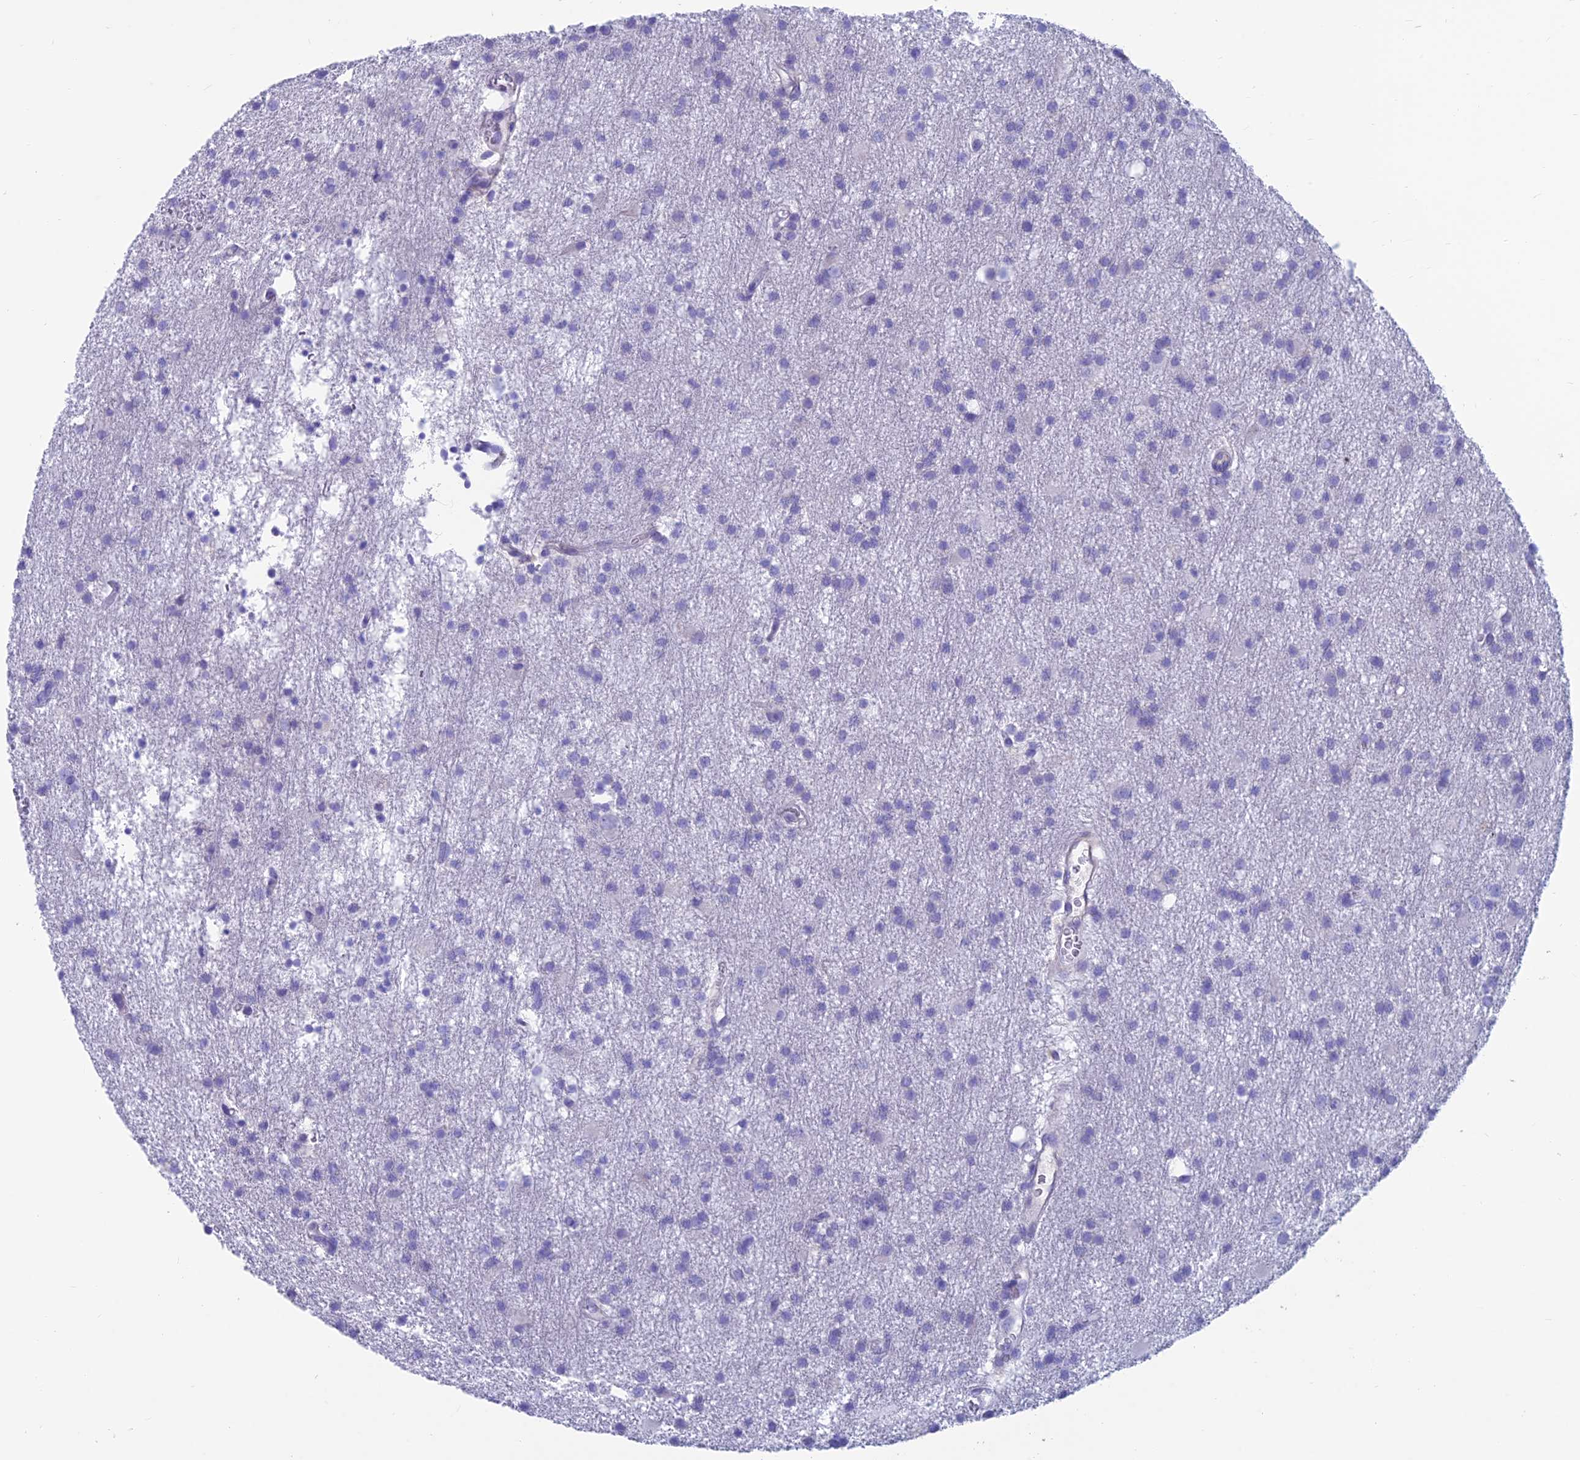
{"staining": {"intensity": "negative", "quantity": "none", "location": "none"}, "tissue": "glioma", "cell_type": "Tumor cells", "image_type": "cancer", "snomed": [{"axis": "morphology", "description": "Glioma, malignant, High grade"}, {"axis": "topography", "description": "Brain"}], "caption": "Tumor cells are negative for protein expression in human high-grade glioma (malignant). The staining was performed using DAB to visualize the protein expression in brown, while the nuclei were stained in blue with hematoxylin (Magnification: 20x).", "gene": "GNG11", "patient": {"sex": "male", "age": 77}}